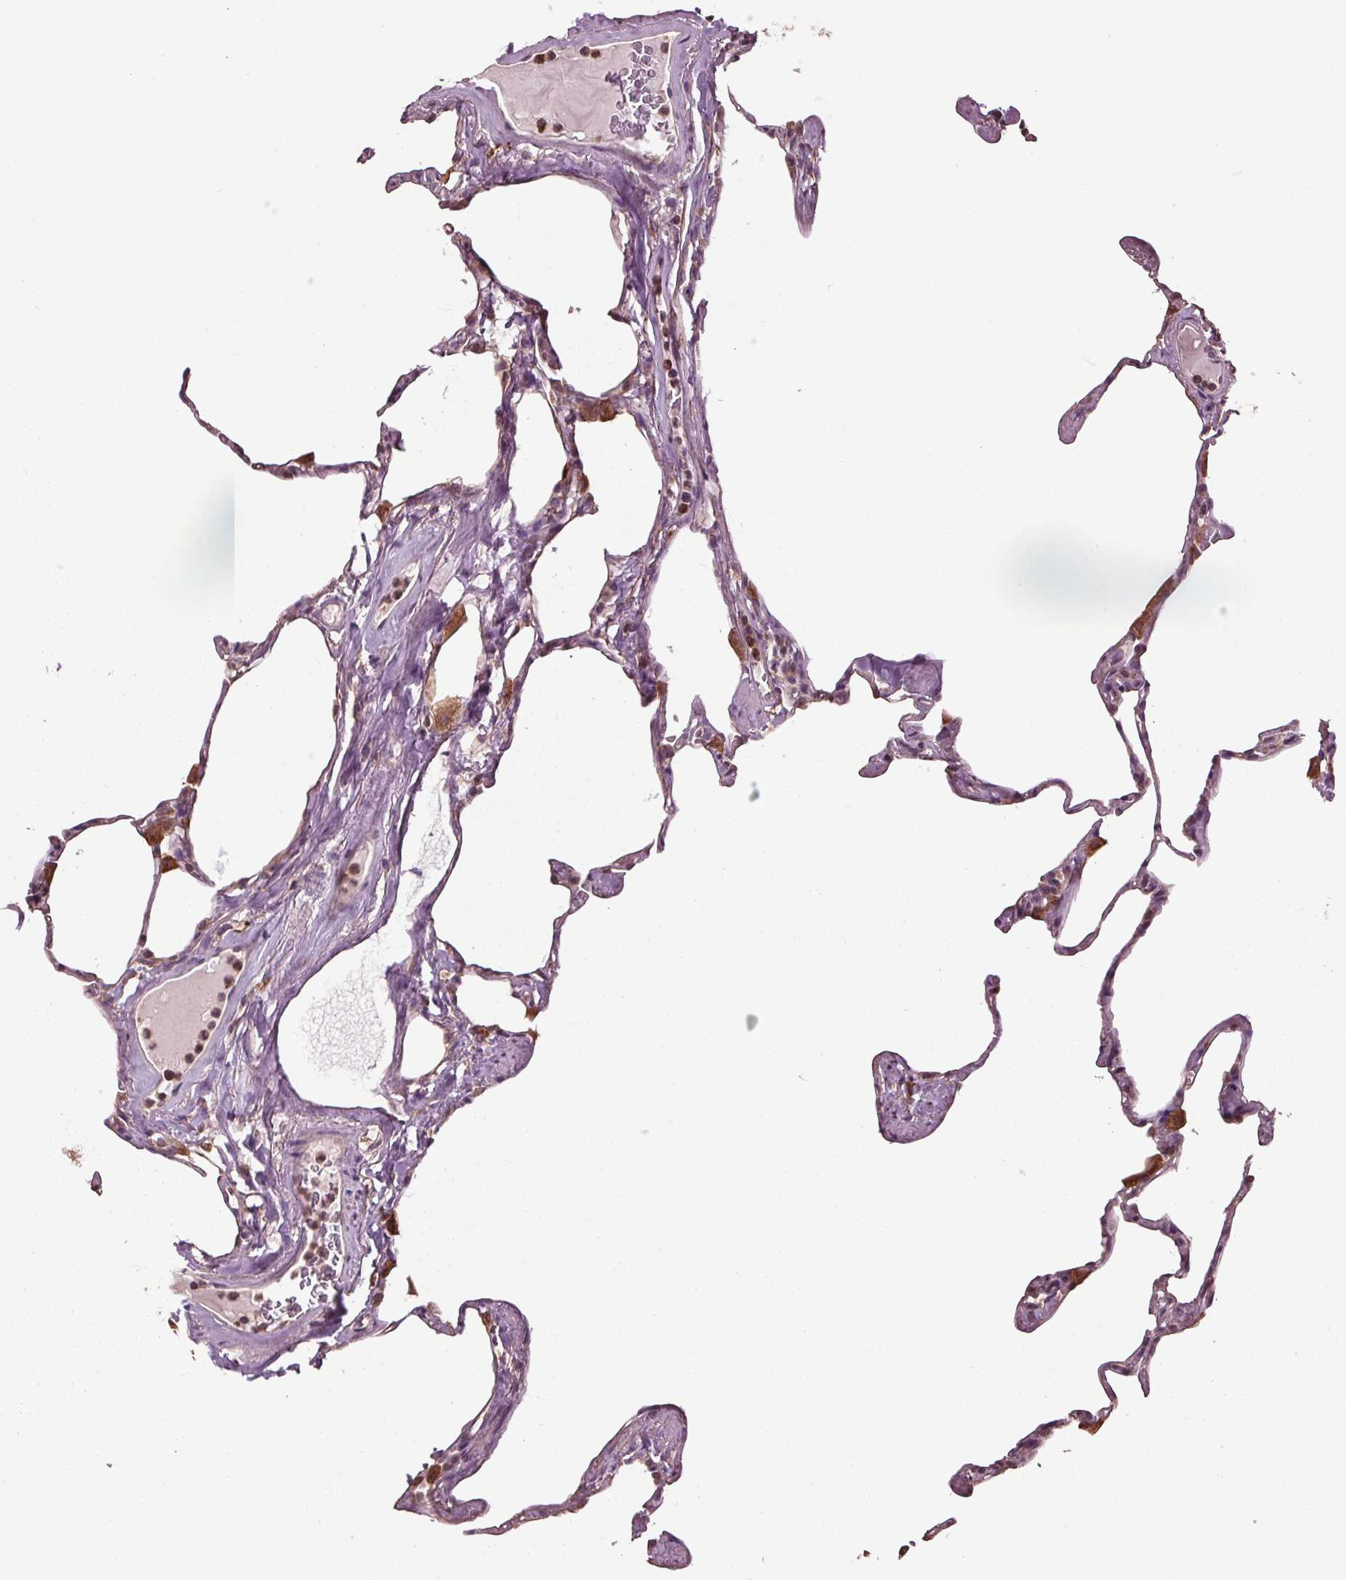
{"staining": {"intensity": "moderate", "quantity": "<25%", "location": "cytoplasmic/membranous"}, "tissue": "lung", "cell_type": "Alveolar cells", "image_type": "normal", "snomed": [{"axis": "morphology", "description": "Normal tissue, NOS"}, {"axis": "topography", "description": "Lung"}], "caption": "Protein expression analysis of unremarkable lung shows moderate cytoplasmic/membranous positivity in approximately <25% of alveolar cells.", "gene": "RNPEP", "patient": {"sex": "male", "age": 65}}